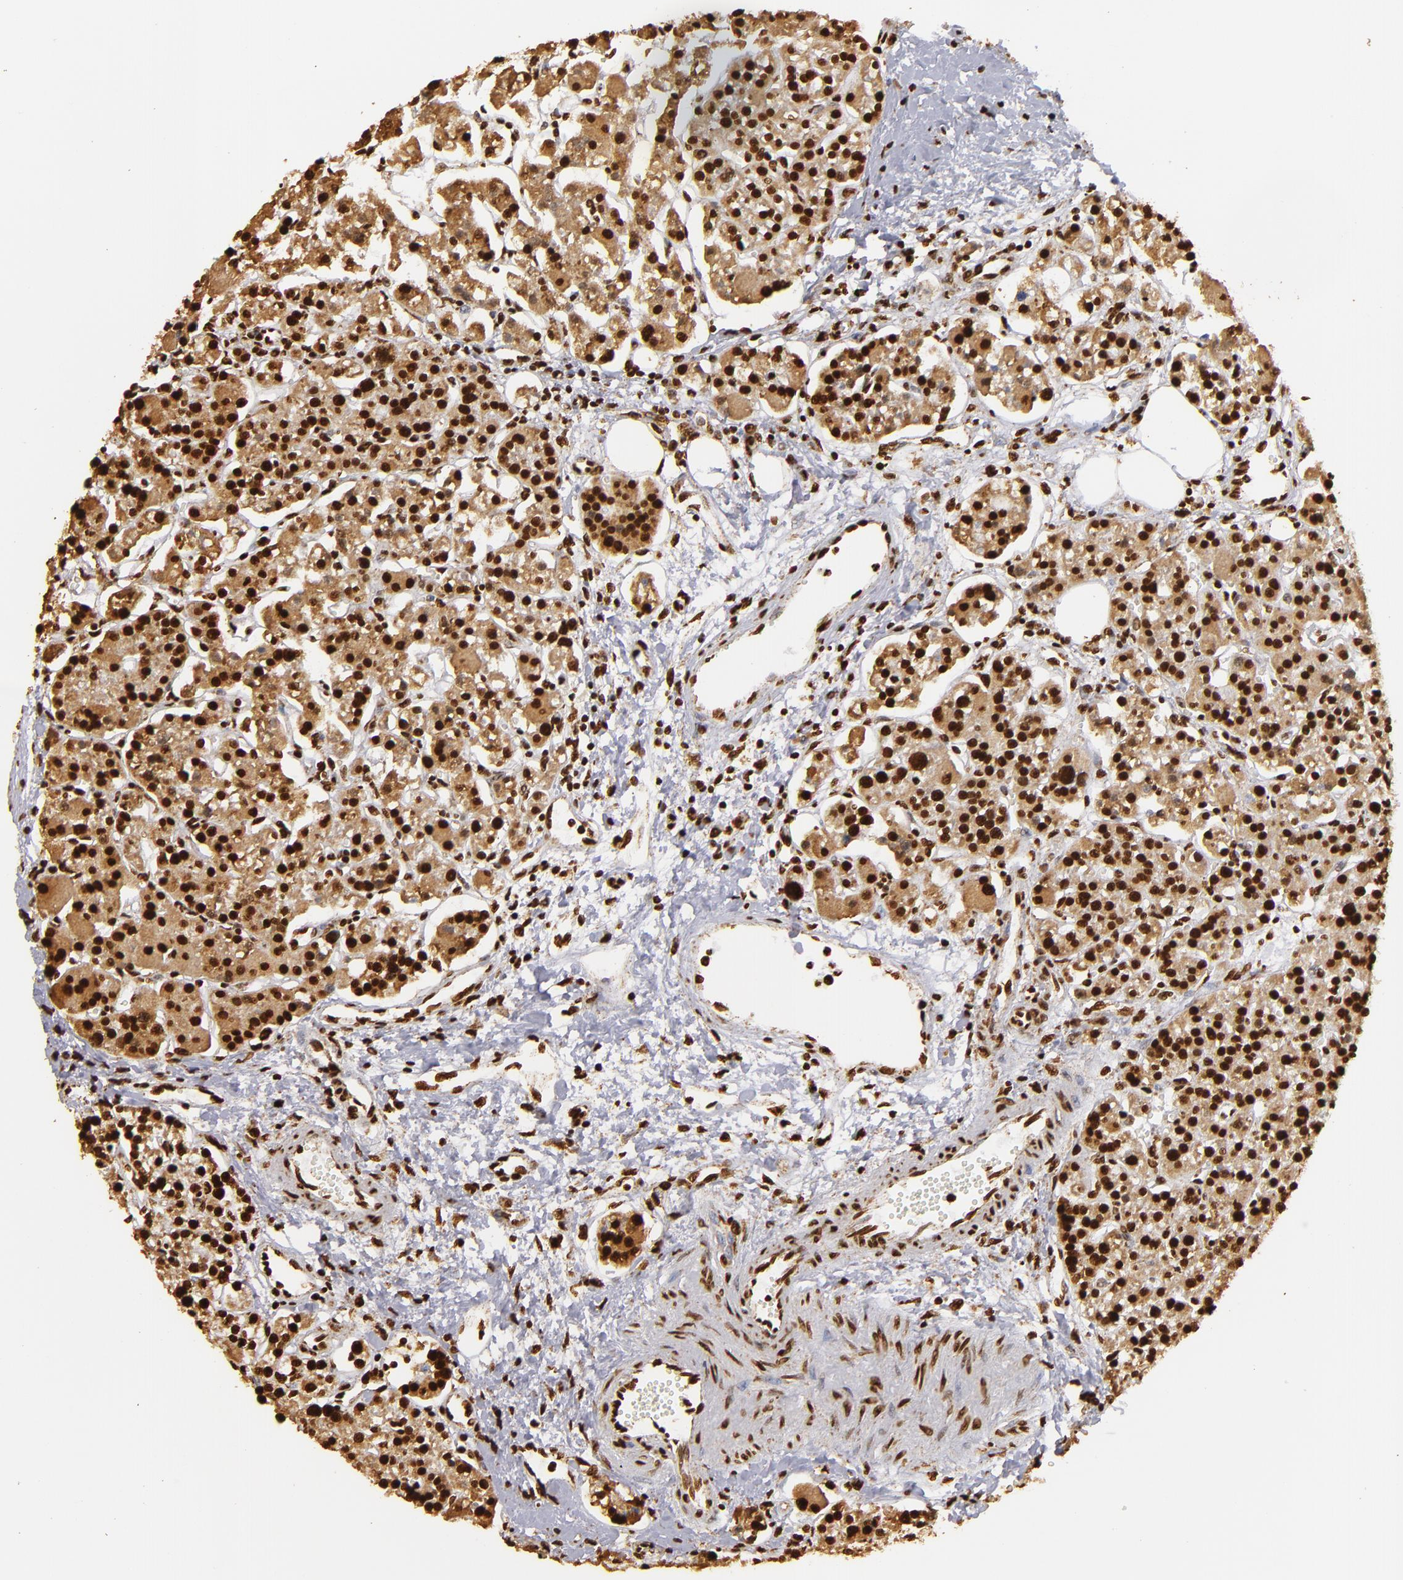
{"staining": {"intensity": "strong", "quantity": ">75%", "location": "cytoplasmic/membranous,nuclear"}, "tissue": "parathyroid gland", "cell_type": "Glandular cells", "image_type": "normal", "snomed": [{"axis": "morphology", "description": "Normal tissue, NOS"}, {"axis": "topography", "description": "Parathyroid gland"}], "caption": "DAB (3,3'-diaminobenzidine) immunohistochemical staining of unremarkable parathyroid gland reveals strong cytoplasmic/membranous,nuclear protein positivity in approximately >75% of glandular cells.", "gene": "ILF3", "patient": {"sex": "female", "age": 58}}